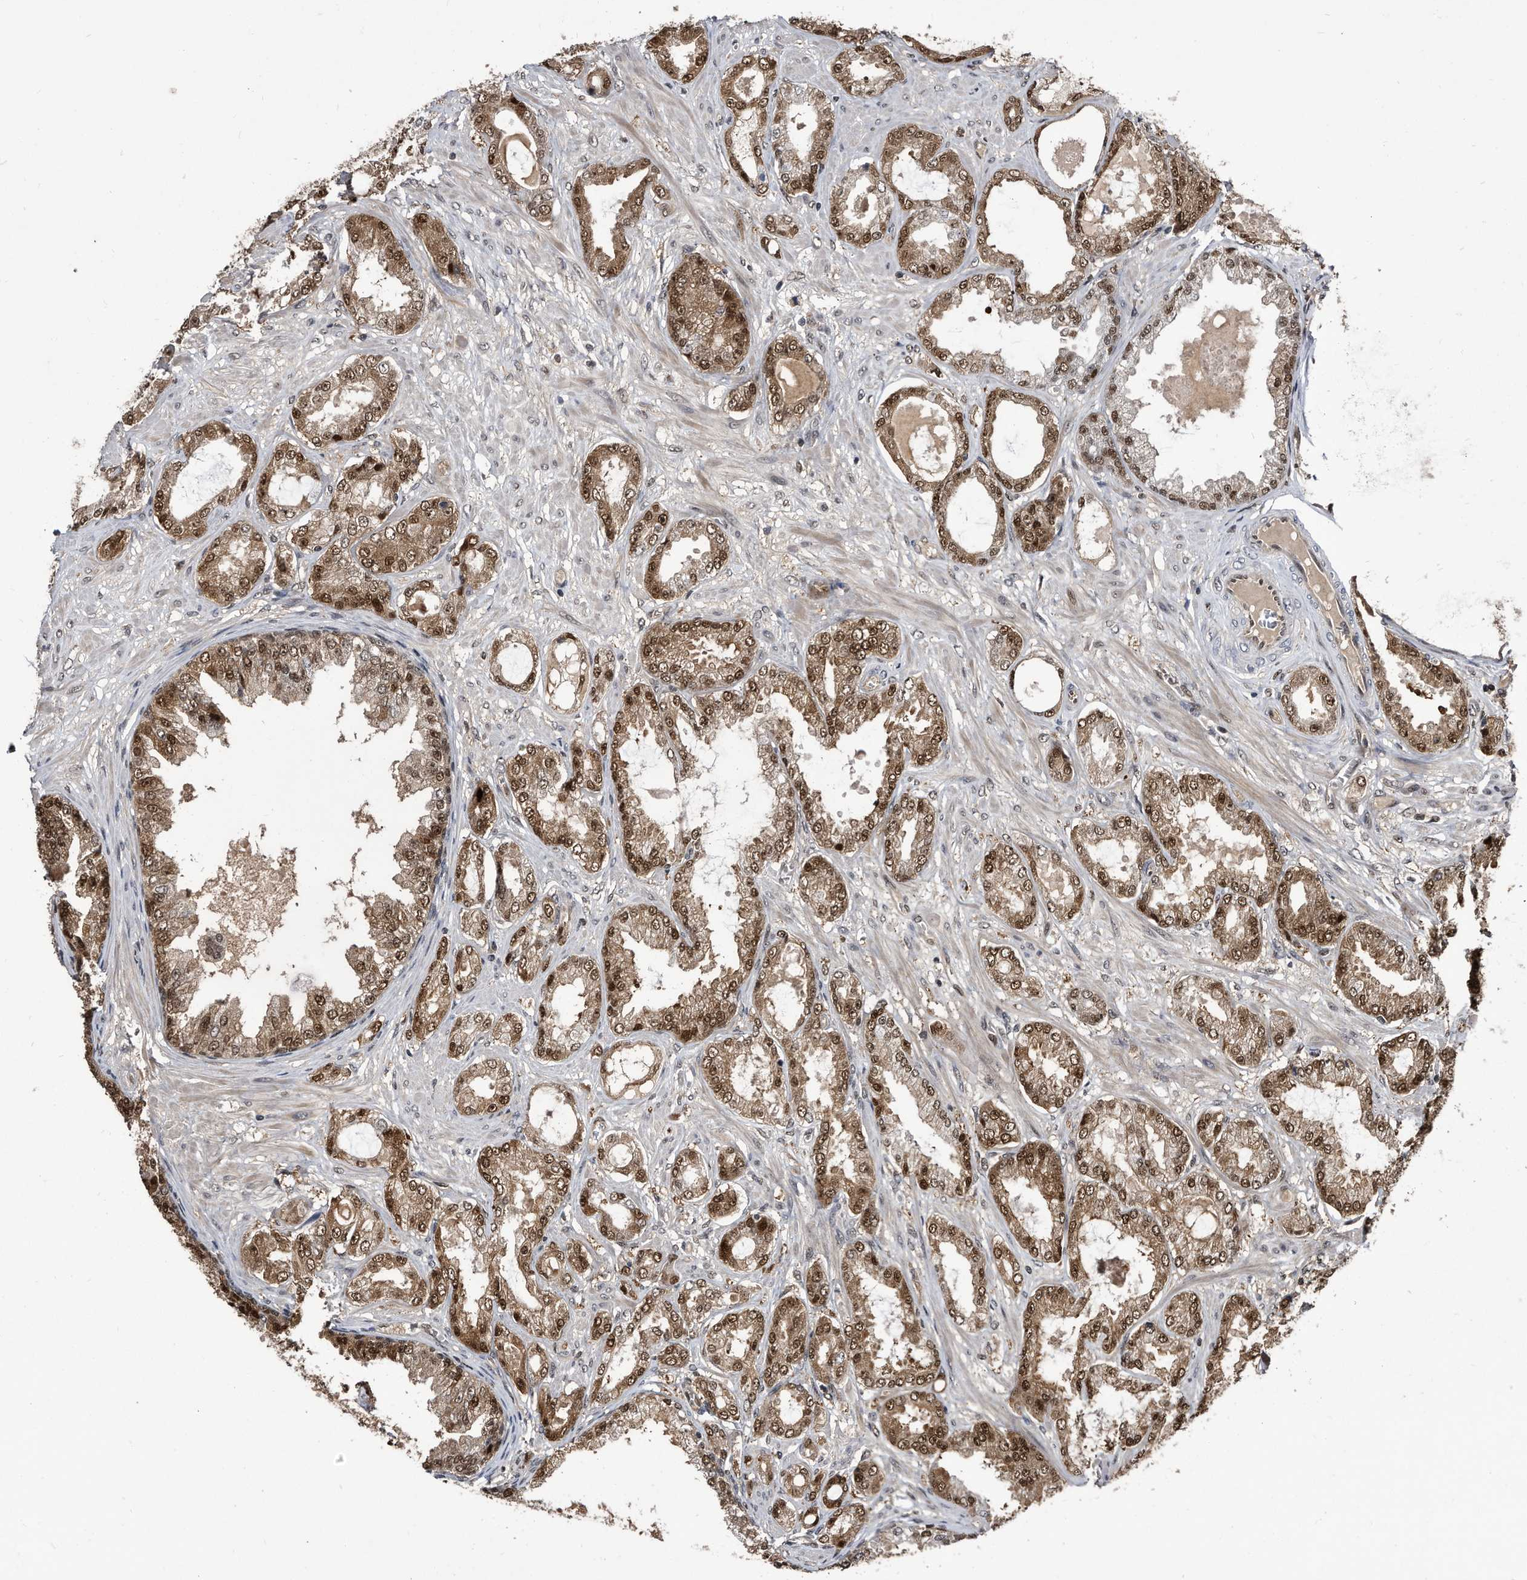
{"staining": {"intensity": "moderate", "quantity": ">75%", "location": "cytoplasmic/membranous,nuclear"}, "tissue": "prostate cancer", "cell_type": "Tumor cells", "image_type": "cancer", "snomed": [{"axis": "morphology", "description": "Adenocarcinoma, Low grade"}, {"axis": "topography", "description": "Prostate"}], "caption": "Immunohistochemical staining of human prostate cancer (adenocarcinoma (low-grade)) displays moderate cytoplasmic/membranous and nuclear protein expression in about >75% of tumor cells. (DAB IHC with brightfield microscopy, high magnification).", "gene": "RAD23B", "patient": {"sex": "male", "age": 63}}